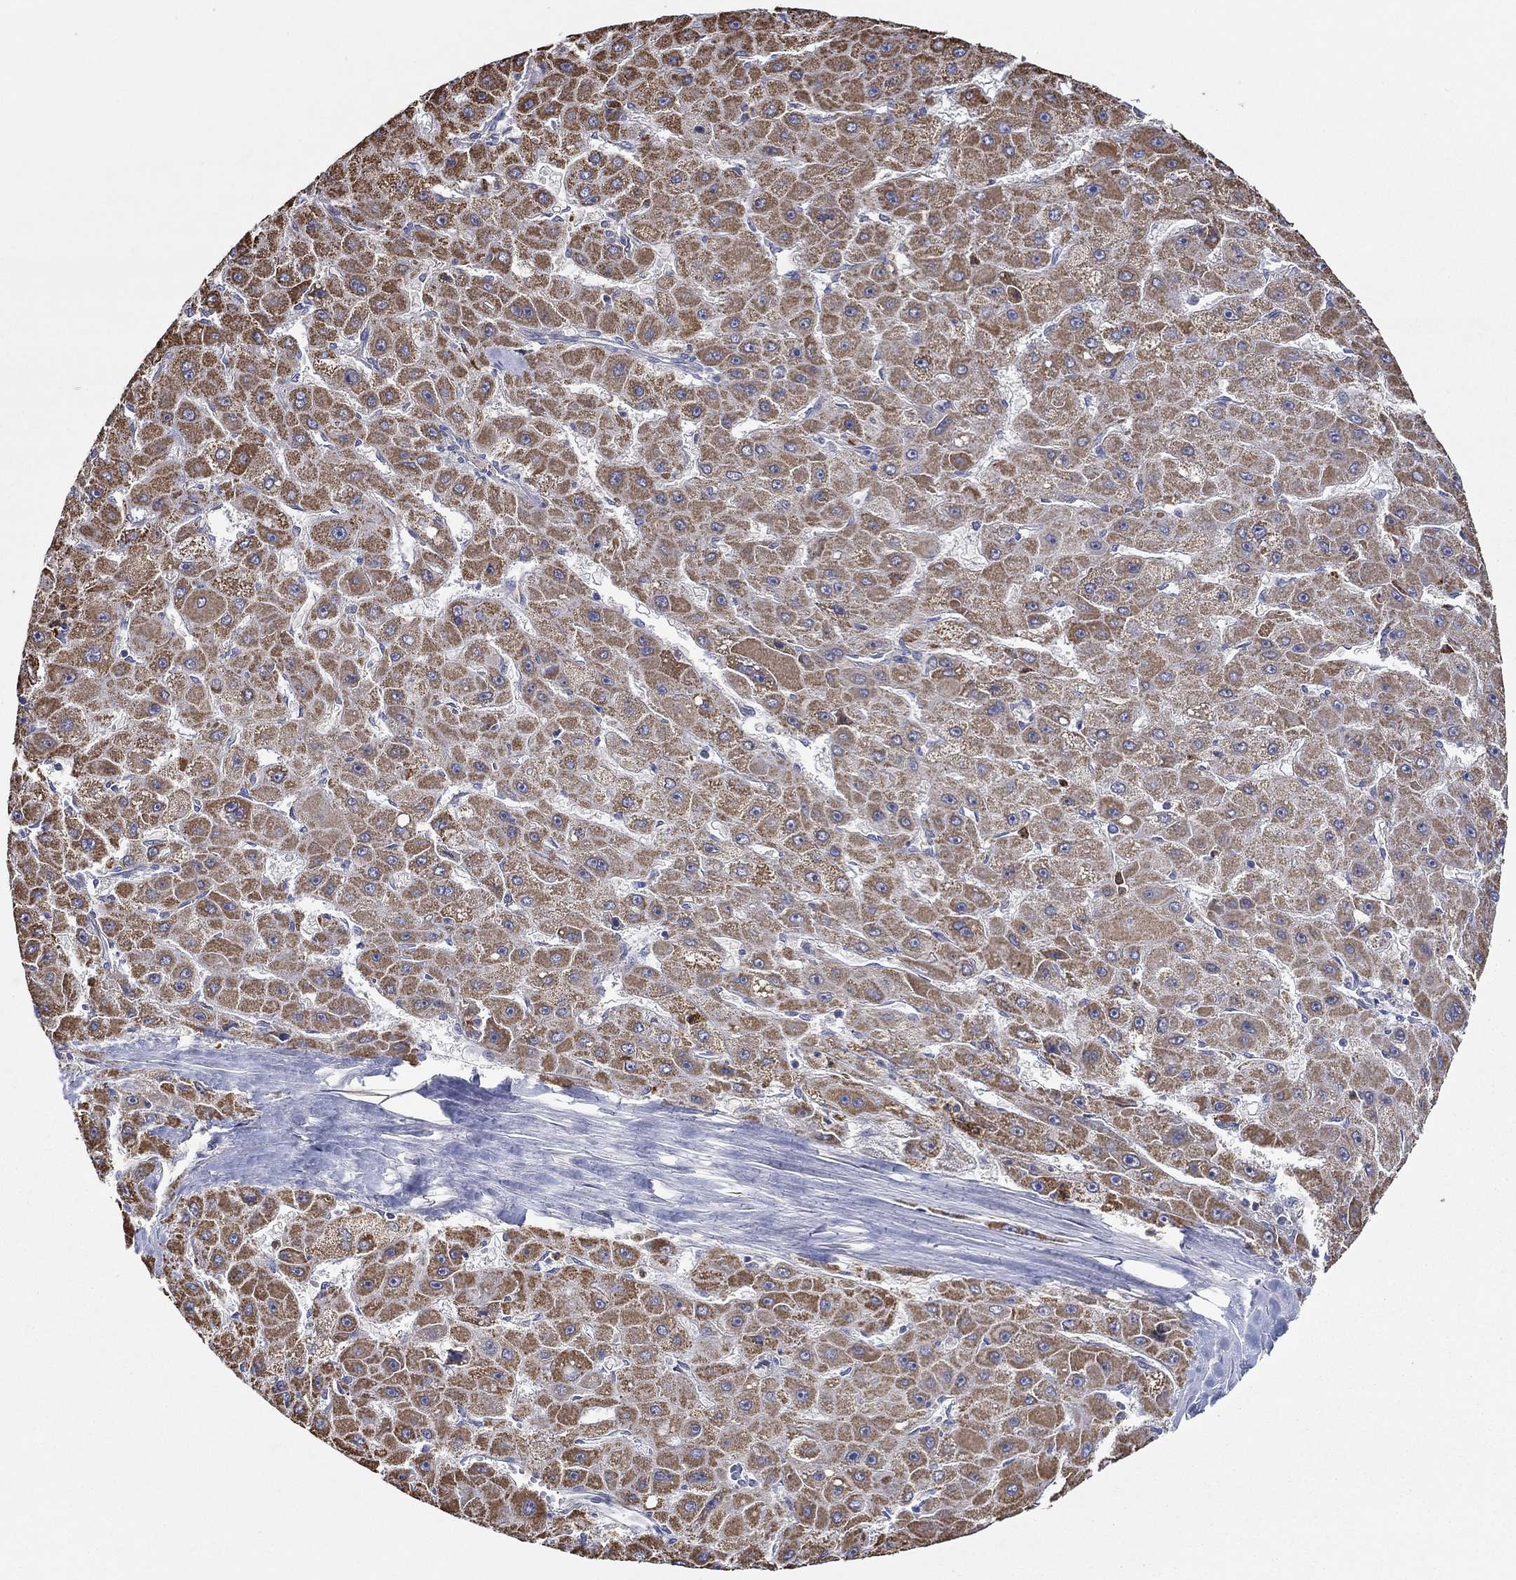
{"staining": {"intensity": "strong", "quantity": "25%-75%", "location": "cytoplasmic/membranous"}, "tissue": "liver cancer", "cell_type": "Tumor cells", "image_type": "cancer", "snomed": [{"axis": "morphology", "description": "Carcinoma, Hepatocellular, NOS"}, {"axis": "topography", "description": "Liver"}], "caption": "Protein staining of liver cancer tissue exhibits strong cytoplasmic/membranous positivity in approximately 25%-75% of tumor cells. The staining was performed using DAB, with brown indicating positive protein expression. Nuclei are stained blue with hematoxylin.", "gene": "CHIT1", "patient": {"sex": "female", "age": 25}}